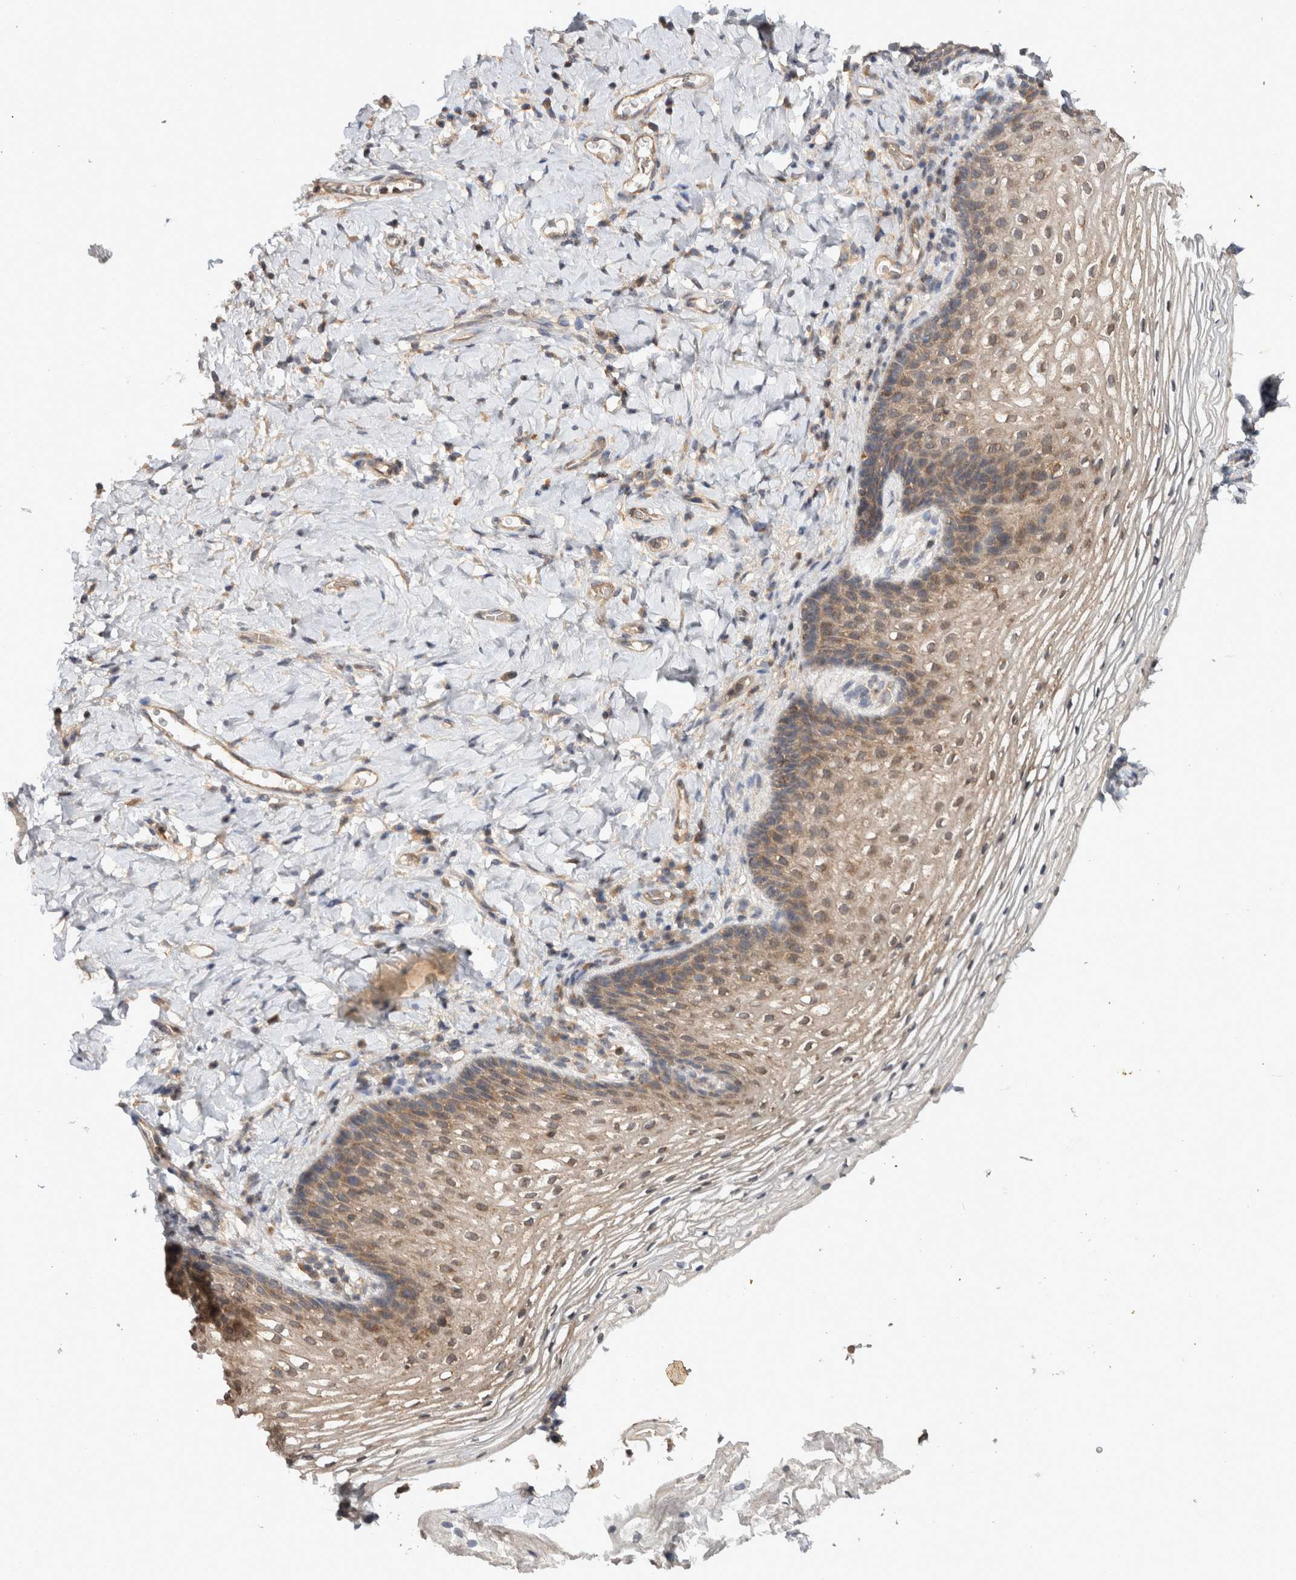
{"staining": {"intensity": "weak", "quantity": ">75%", "location": "cytoplasmic/membranous"}, "tissue": "vagina", "cell_type": "Squamous epithelial cells", "image_type": "normal", "snomed": [{"axis": "morphology", "description": "Normal tissue, NOS"}, {"axis": "topography", "description": "Vagina"}], "caption": "Vagina stained with a brown dye reveals weak cytoplasmic/membranous positive positivity in about >75% of squamous epithelial cells.", "gene": "HMOX2", "patient": {"sex": "female", "age": 60}}